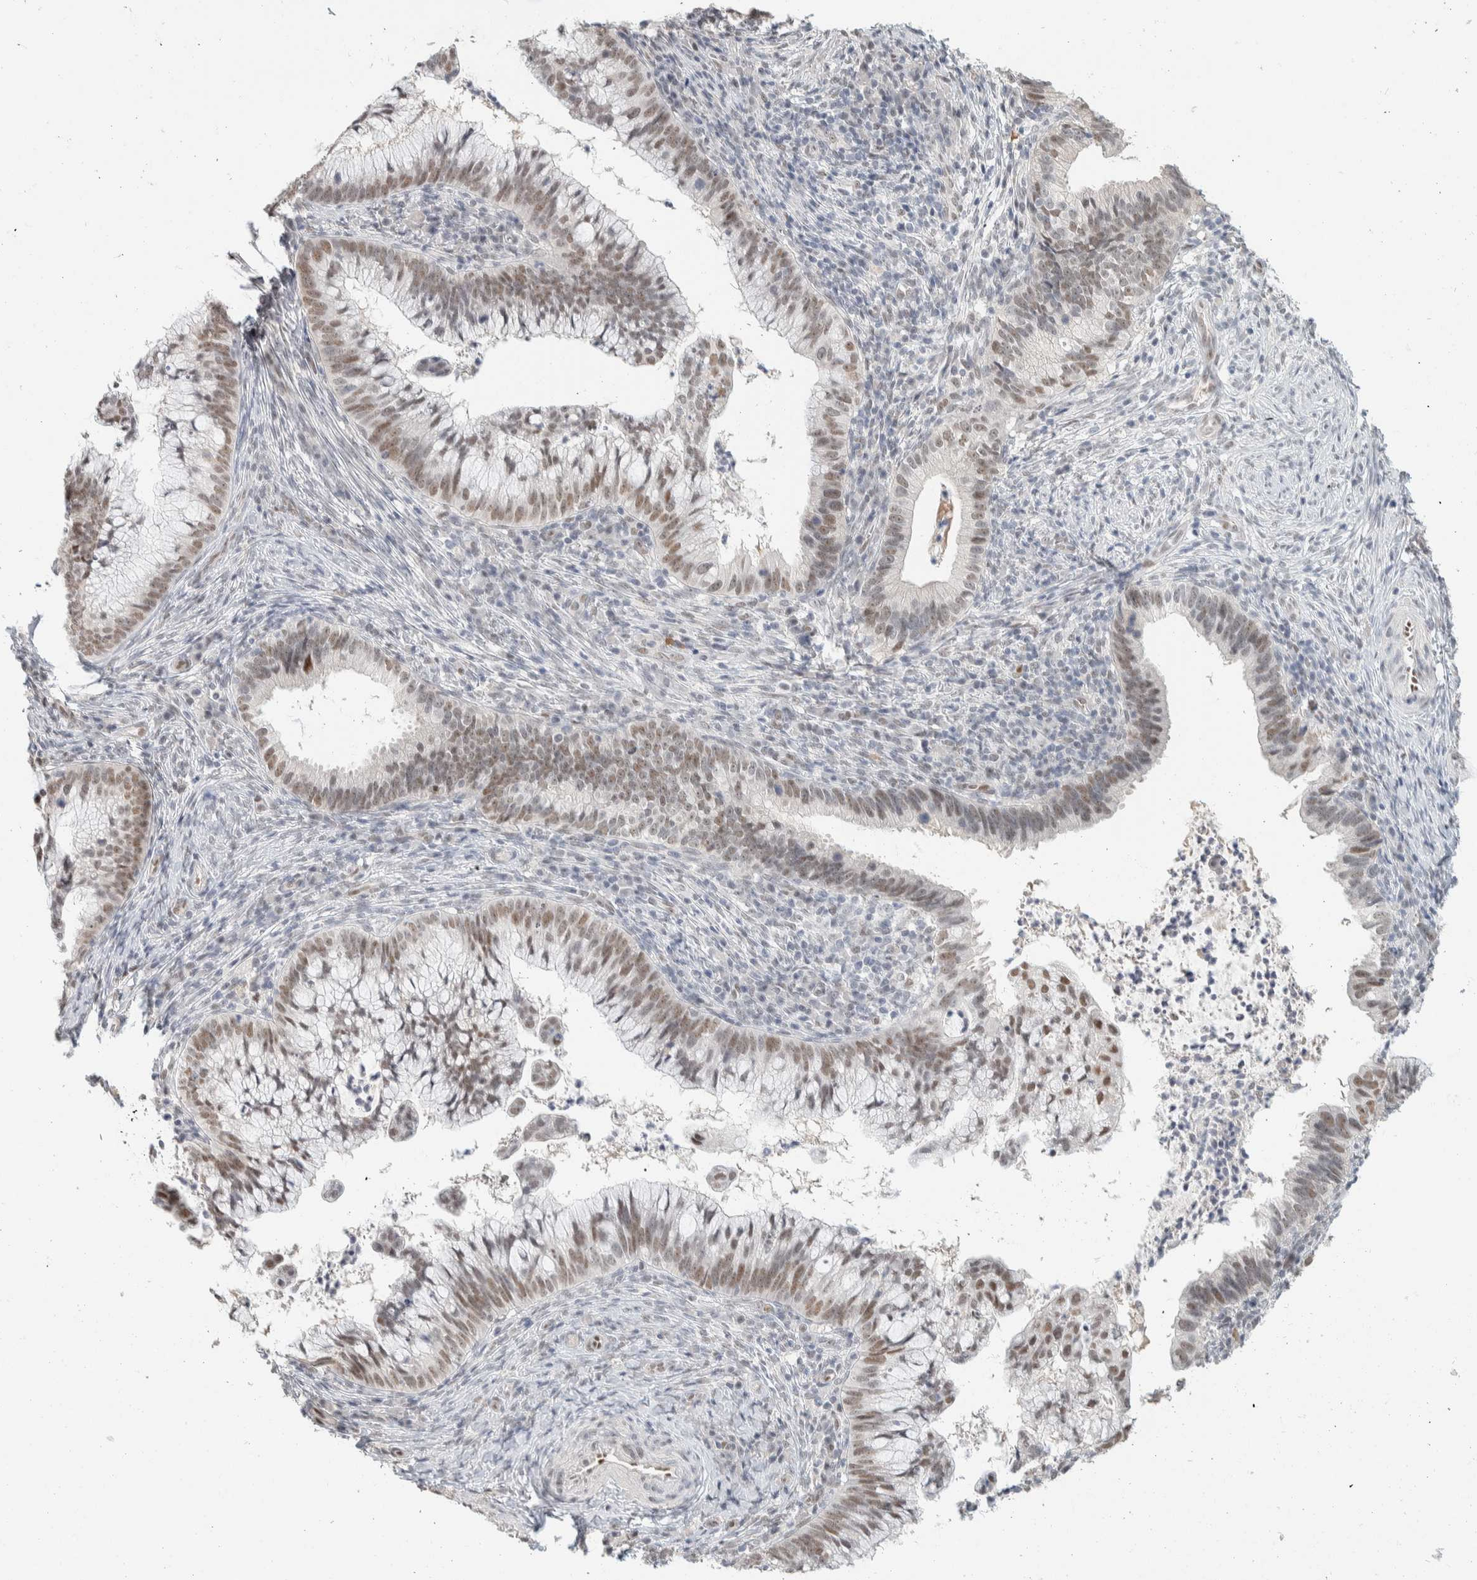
{"staining": {"intensity": "weak", "quantity": ">75%", "location": "nuclear"}, "tissue": "cervical cancer", "cell_type": "Tumor cells", "image_type": "cancer", "snomed": [{"axis": "morphology", "description": "Adenocarcinoma, NOS"}, {"axis": "topography", "description": "Cervix"}], "caption": "Cervical cancer tissue shows weak nuclear positivity in approximately >75% of tumor cells, visualized by immunohistochemistry.", "gene": "PUS7", "patient": {"sex": "female", "age": 36}}